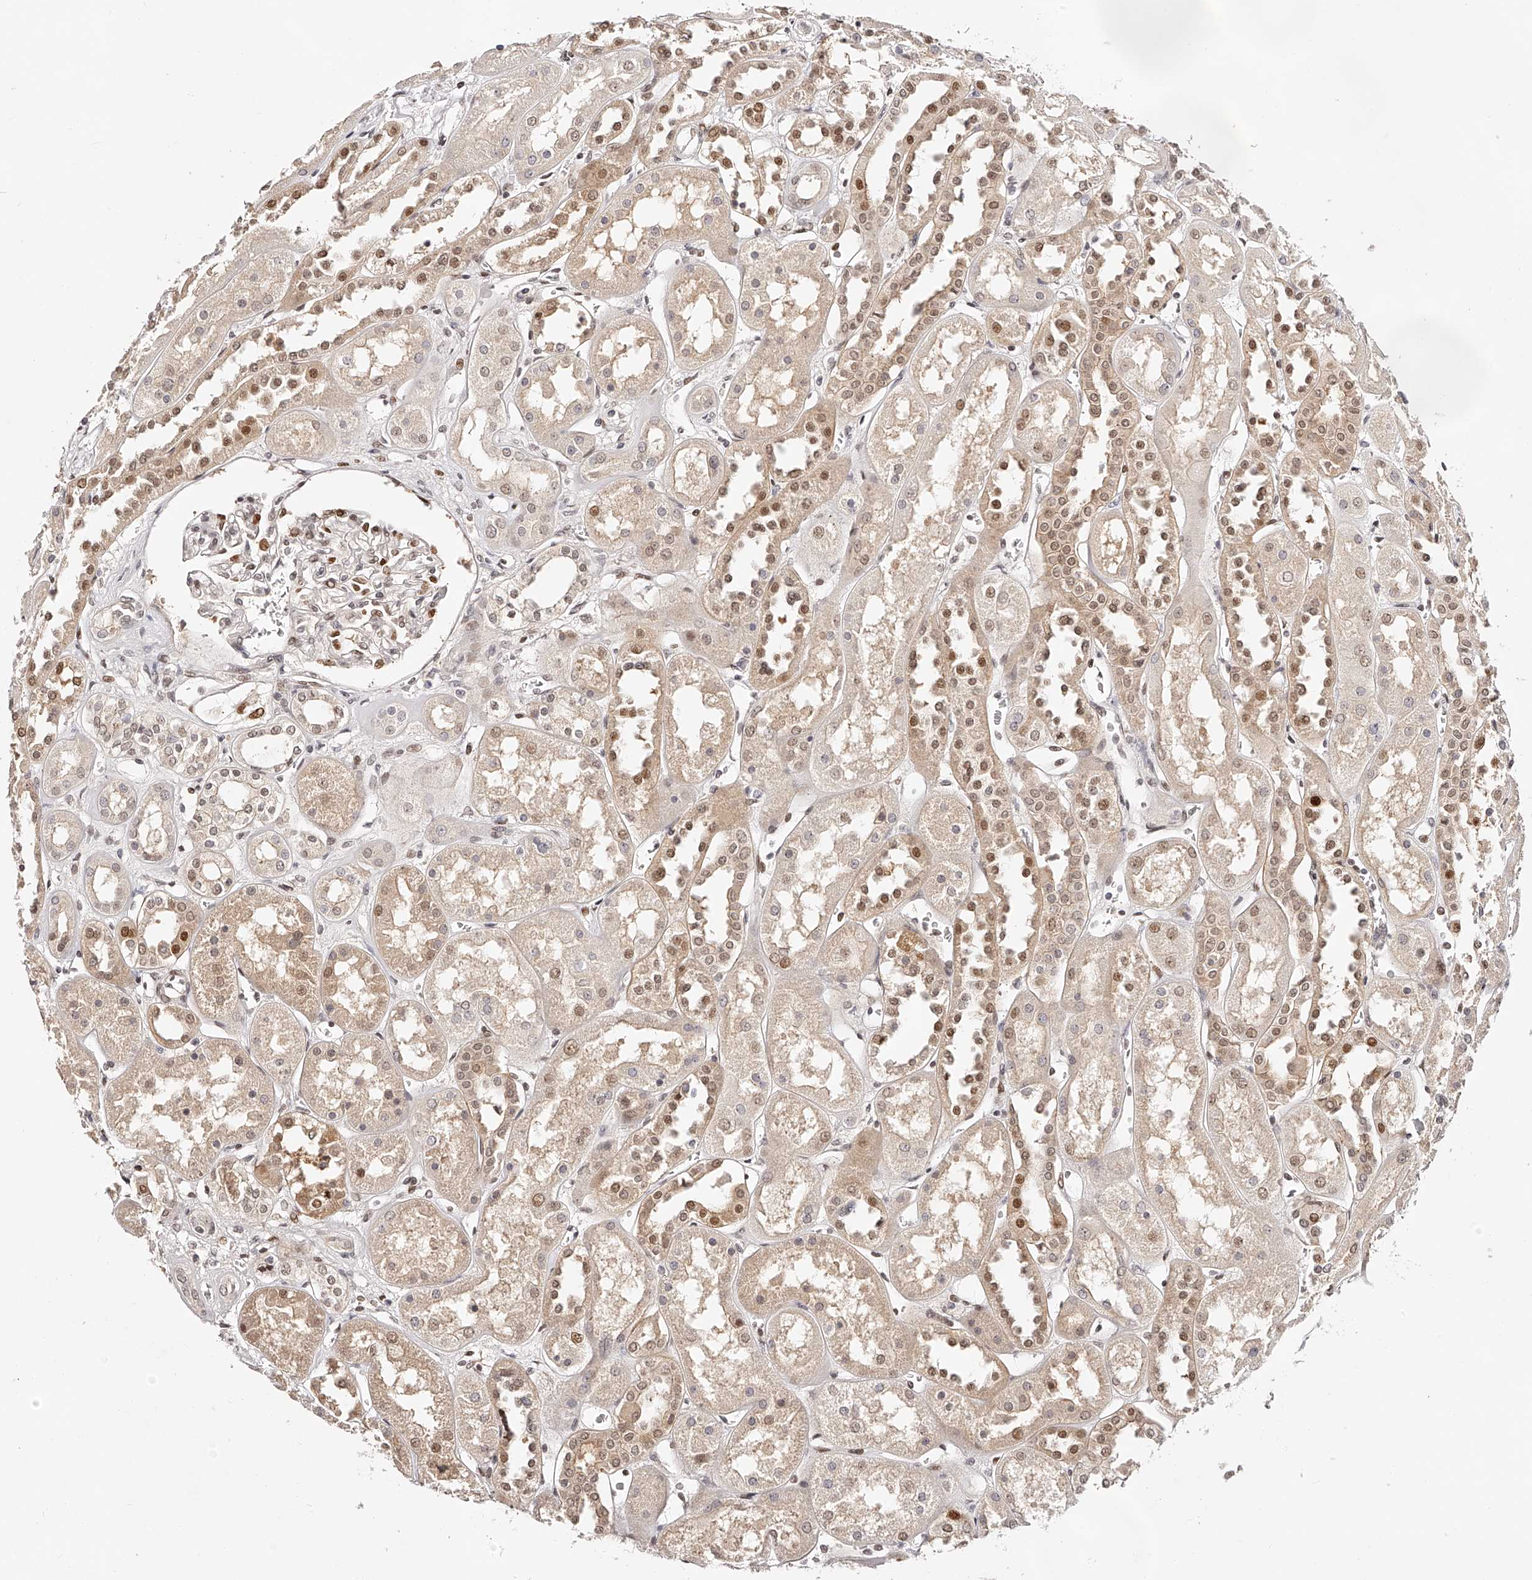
{"staining": {"intensity": "moderate", "quantity": "25%-75%", "location": "cytoplasmic/membranous,nuclear"}, "tissue": "kidney", "cell_type": "Cells in glomeruli", "image_type": "normal", "snomed": [{"axis": "morphology", "description": "Normal tissue, NOS"}, {"axis": "topography", "description": "Kidney"}], "caption": "Kidney stained for a protein reveals moderate cytoplasmic/membranous,nuclear positivity in cells in glomeruli. The protein of interest is shown in brown color, while the nuclei are stained blue.", "gene": "USF3", "patient": {"sex": "male", "age": 70}}